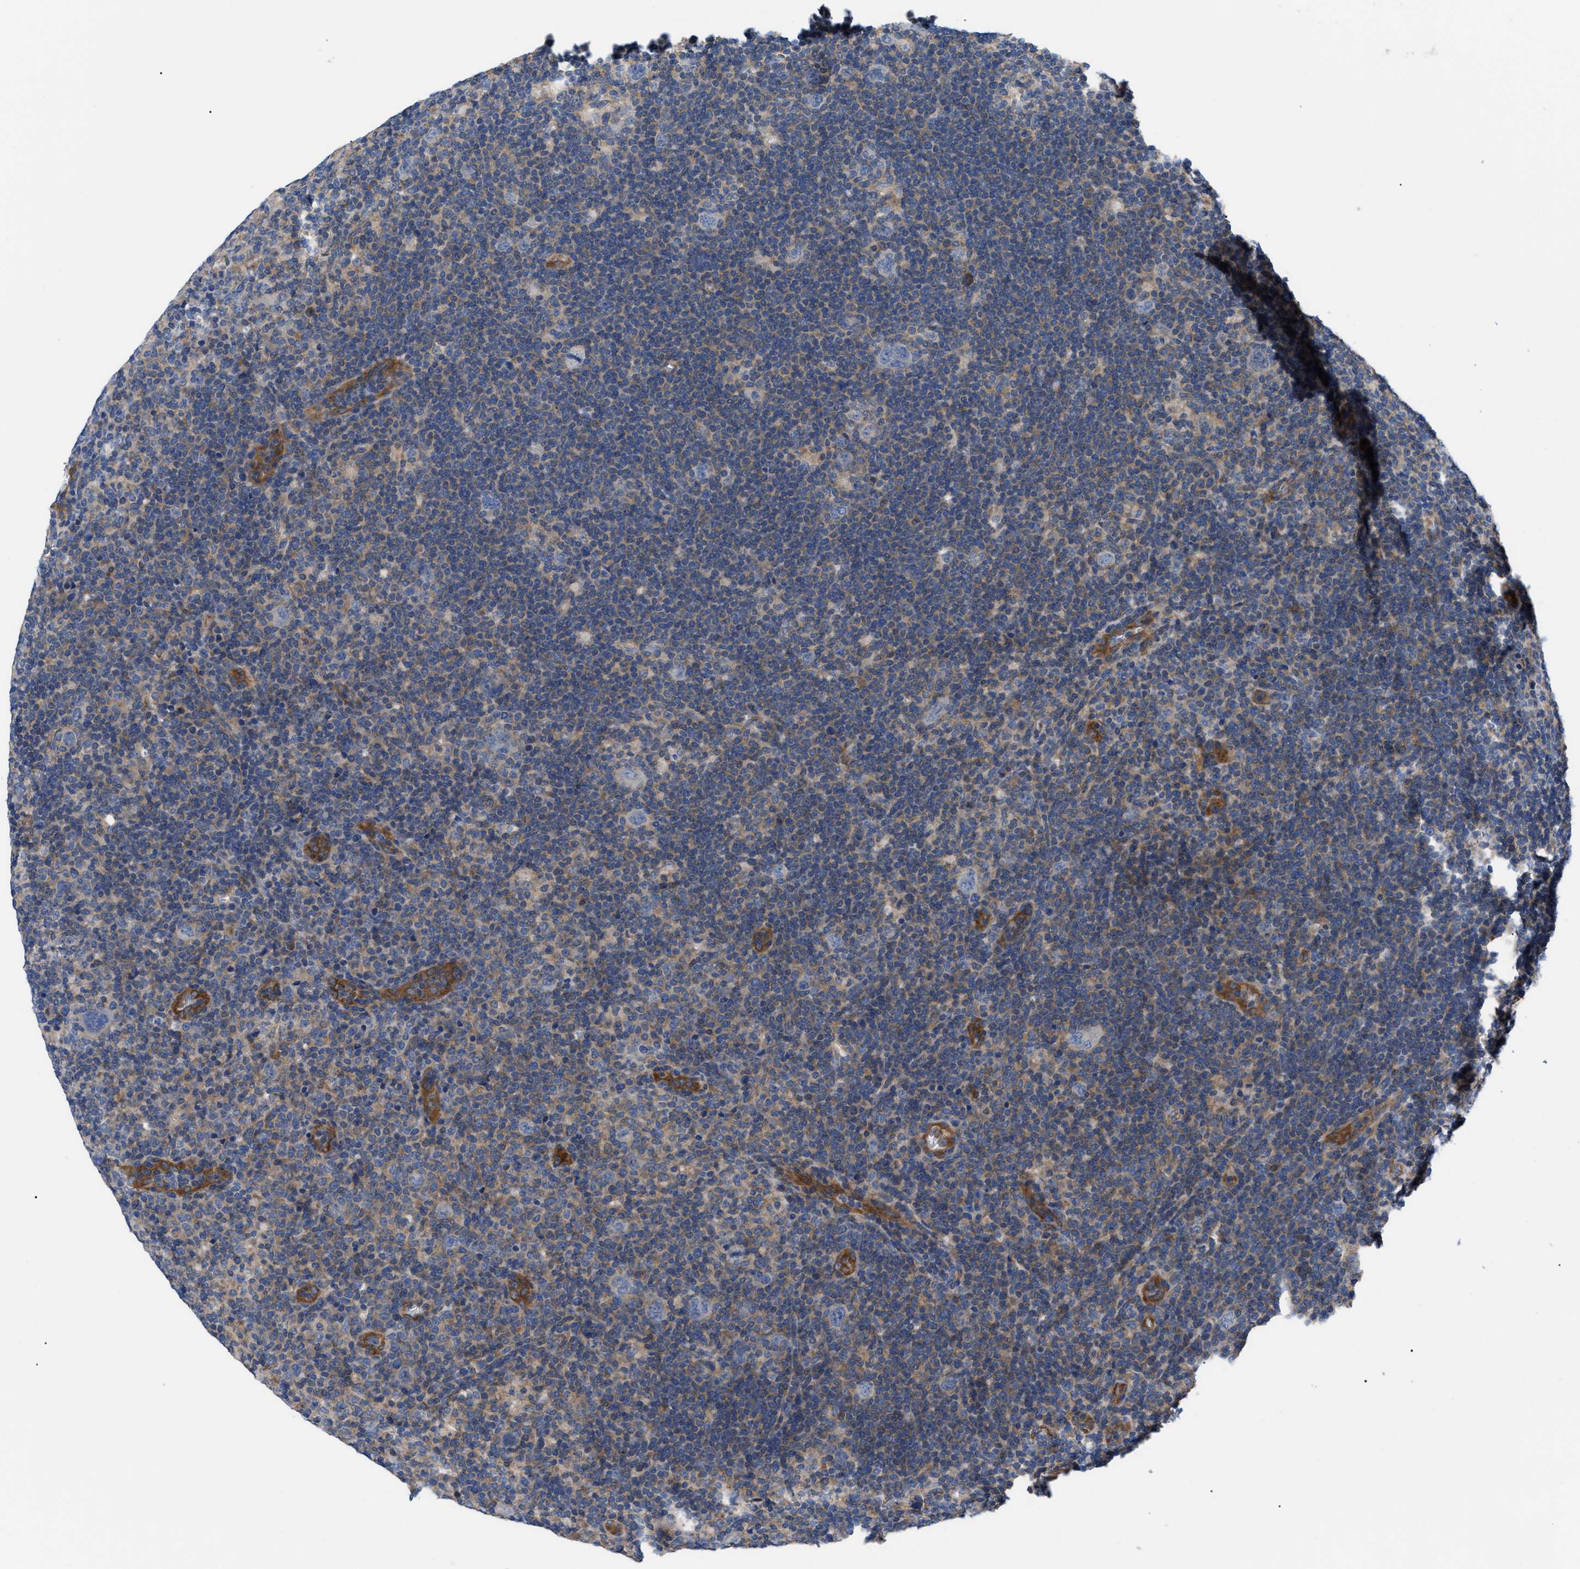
{"staining": {"intensity": "negative", "quantity": "none", "location": "none"}, "tissue": "lymphoma", "cell_type": "Tumor cells", "image_type": "cancer", "snomed": [{"axis": "morphology", "description": "Hodgkin's disease, NOS"}, {"axis": "topography", "description": "Lymph node"}], "caption": "IHC photomicrograph of neoplastic tissue: Hodgkin's disease stained with DAB reveals no significant protein expression in tumor cells. (Stains: DAB immunohistochemistry with hematoxylin counter stain, Microscopy: brightfield microscopy at high magnification).", "gene": "HSPB8", "patient": {"sex": "female", "age": 57}}